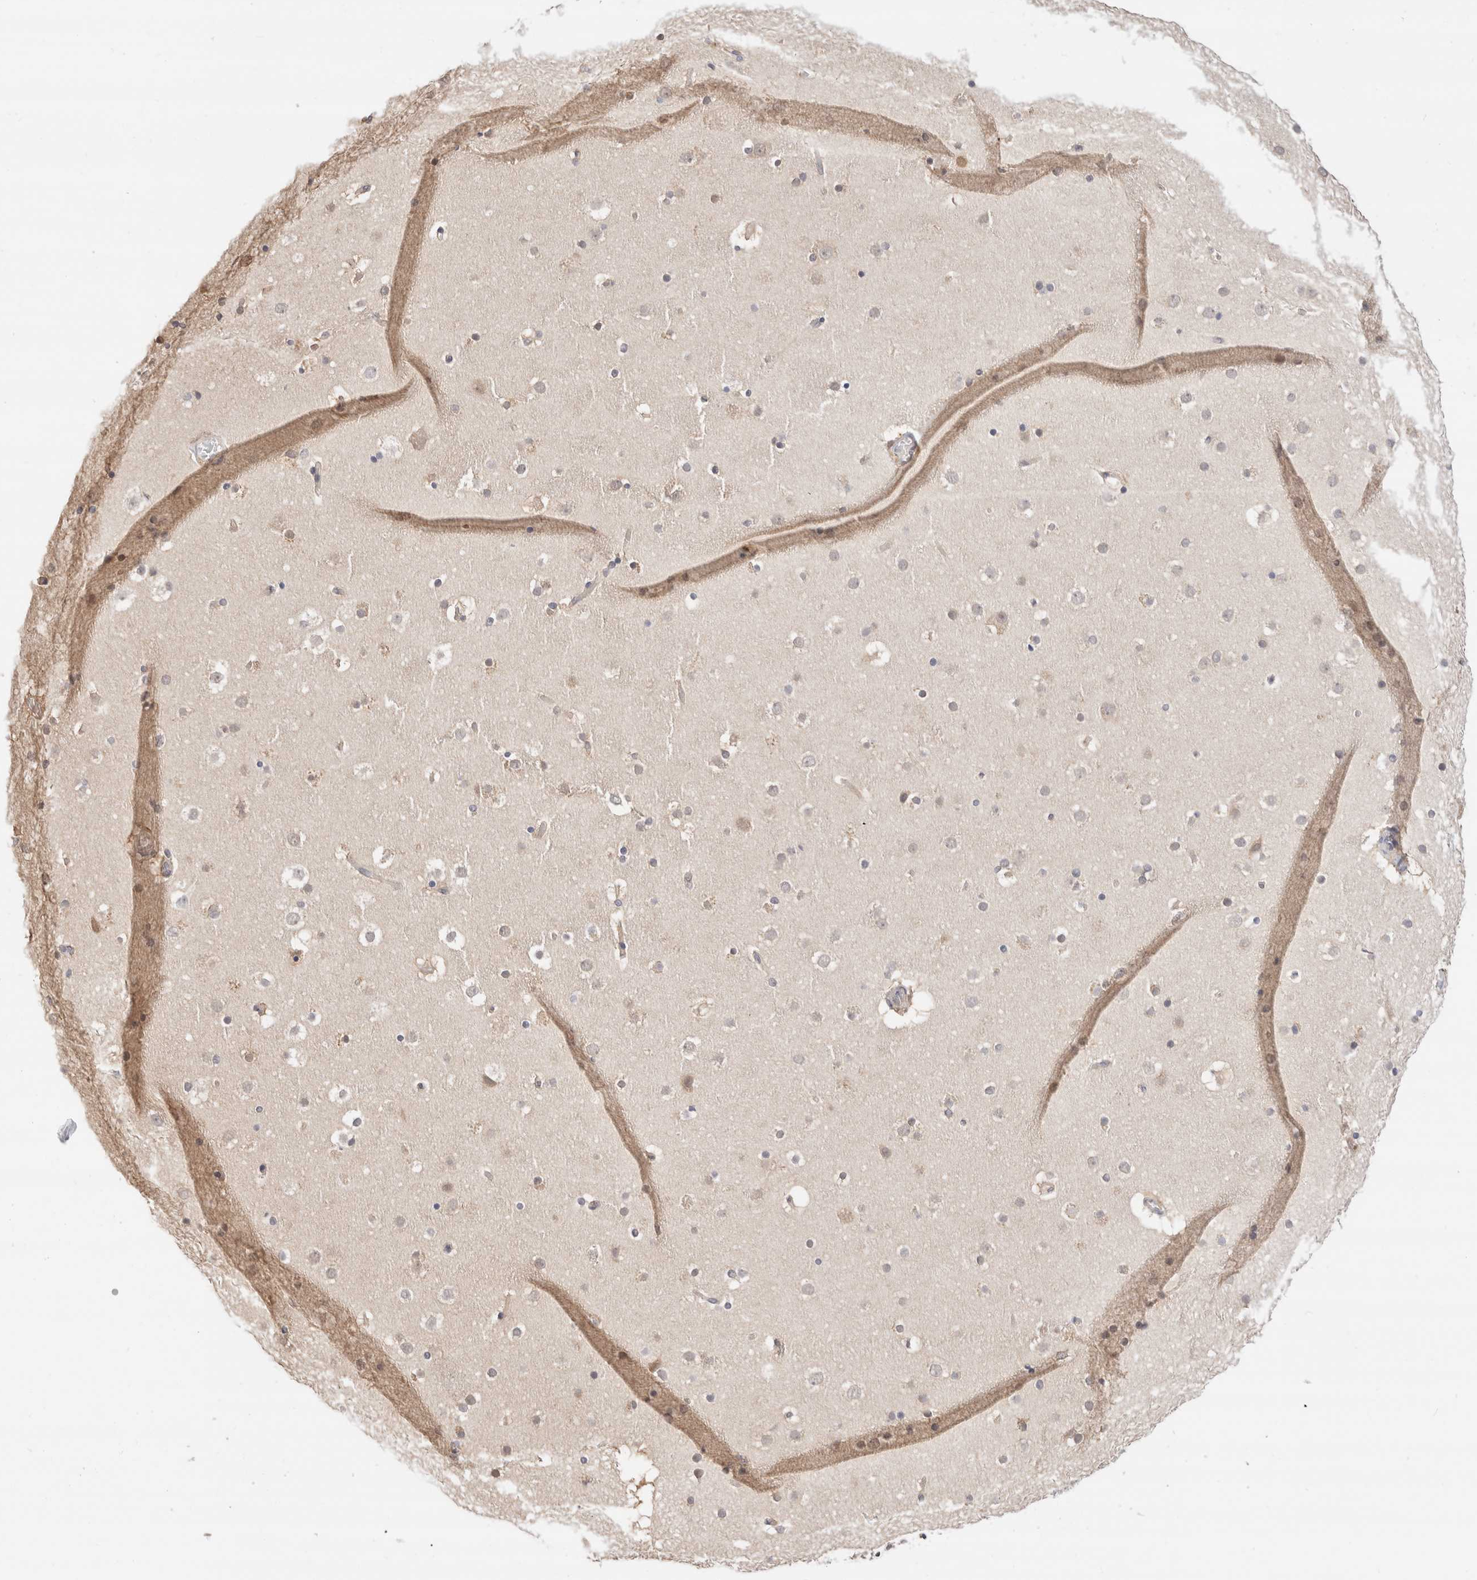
{"staining": {"intensity": "negative", "quantity": "none", "location": "none"}, "tissue": "cerebral cortex", "cell_type": "Endothelial cells", "image_type": "normal", "snomed": [{"axis": "morphology", "description": "Normal tissue, NOS"}, {"axis": "topography", "description": "Cerebral cortex"}], "caption": "Protein analysis of benign cerebral cortex reveals no significant expression in endothelial cells.", "gene": "C17orf97", "patient": {"sex": "male", "age": 57}}